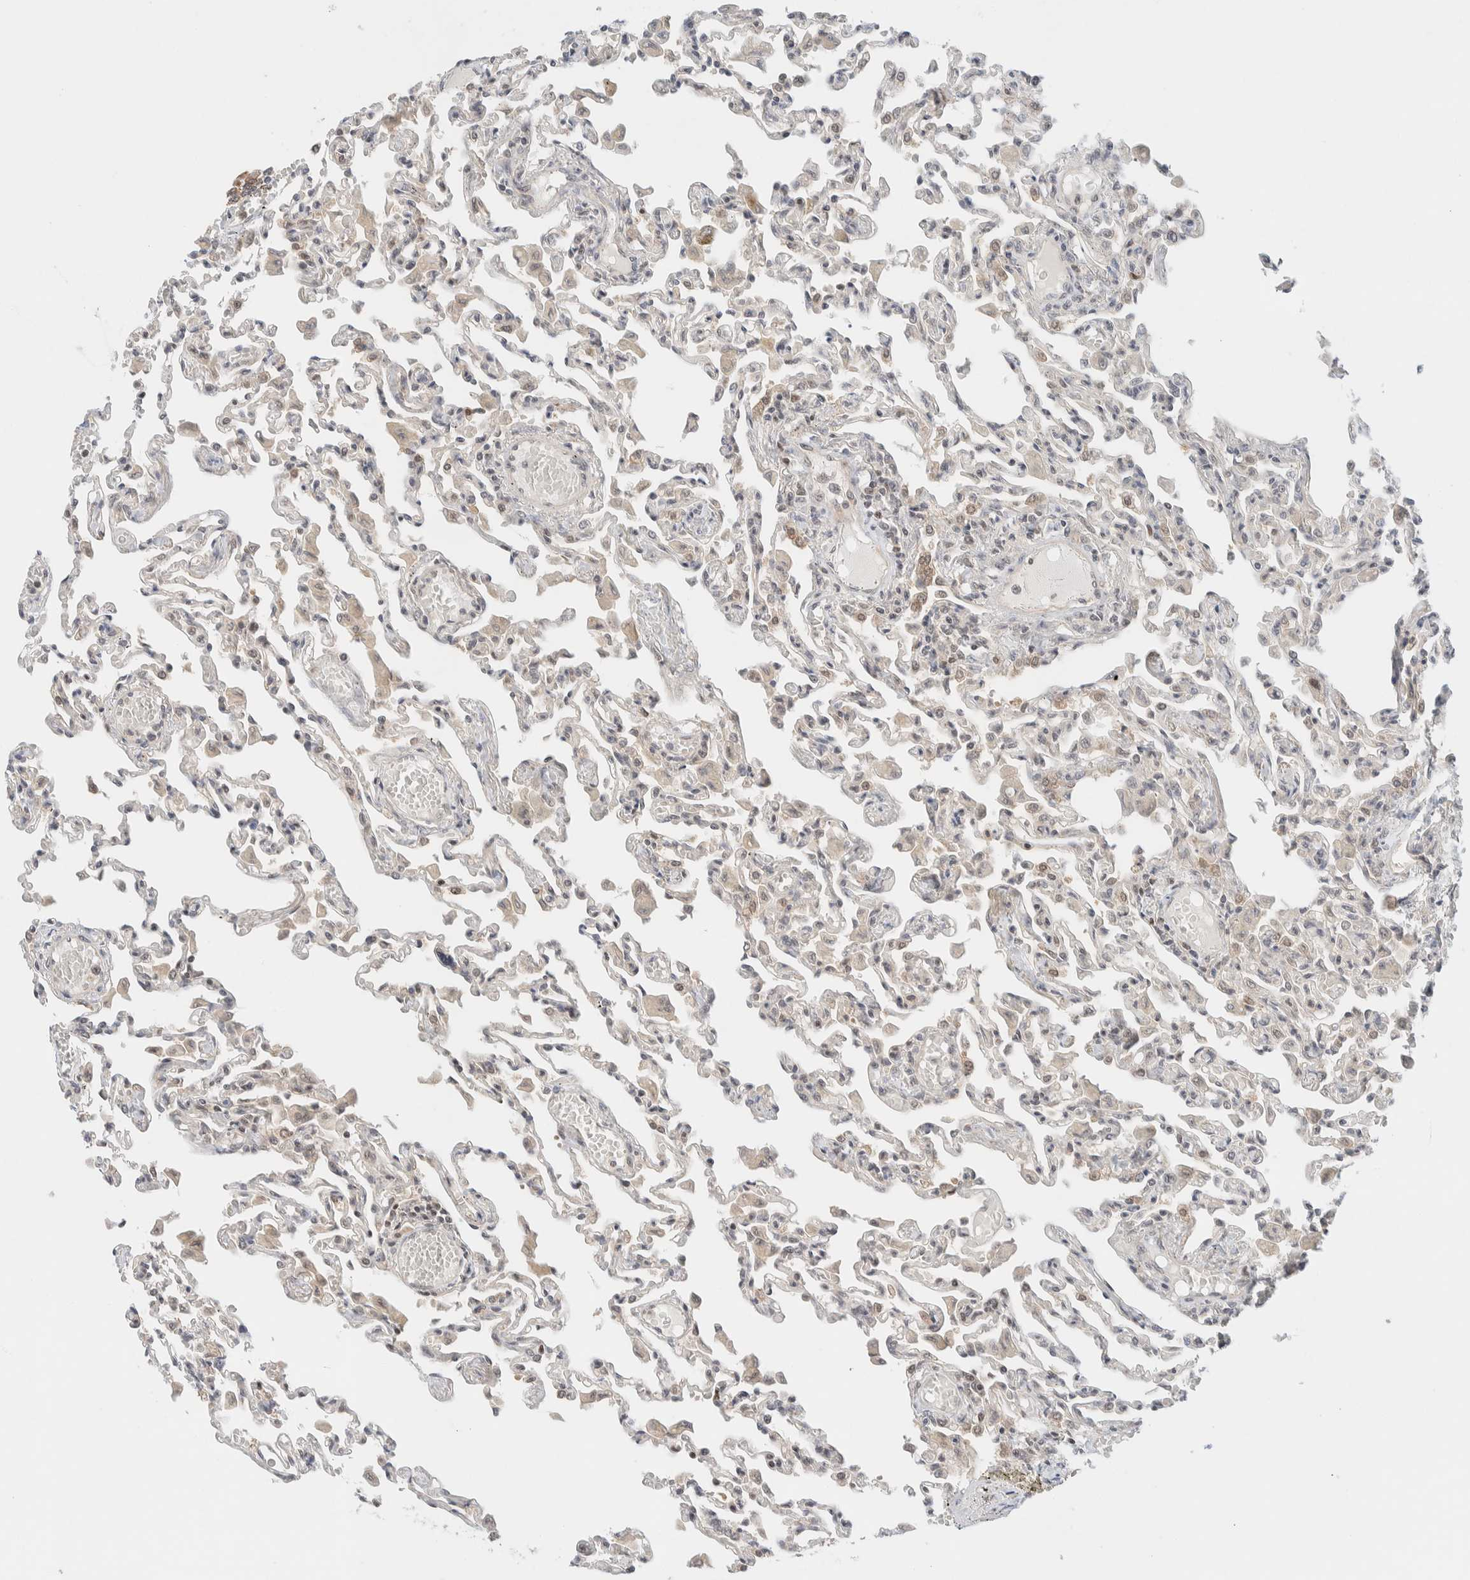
{"staining": {"intensity": "weak", "quantity": "25%-75%", "location": "cytoplasmic/membranous"}, "tissue": "lung", "cell_type": "Alveolar cells", "image_type": "normal", "snomed": [{"axis": "morphology", "description": "Normal tissue, NOS"}, {"axis": "topography", "description": "Bronchus"}, {"axis": "topography", "description": "Lung"}], "caption": "Lung stained with a brown dye shows weak cytoplasmic/membranous positive expression in approximately 25%-75% of alveolar cells.", "gene": "C8orf76", "patient": {"sex": "female", "age": 49}}